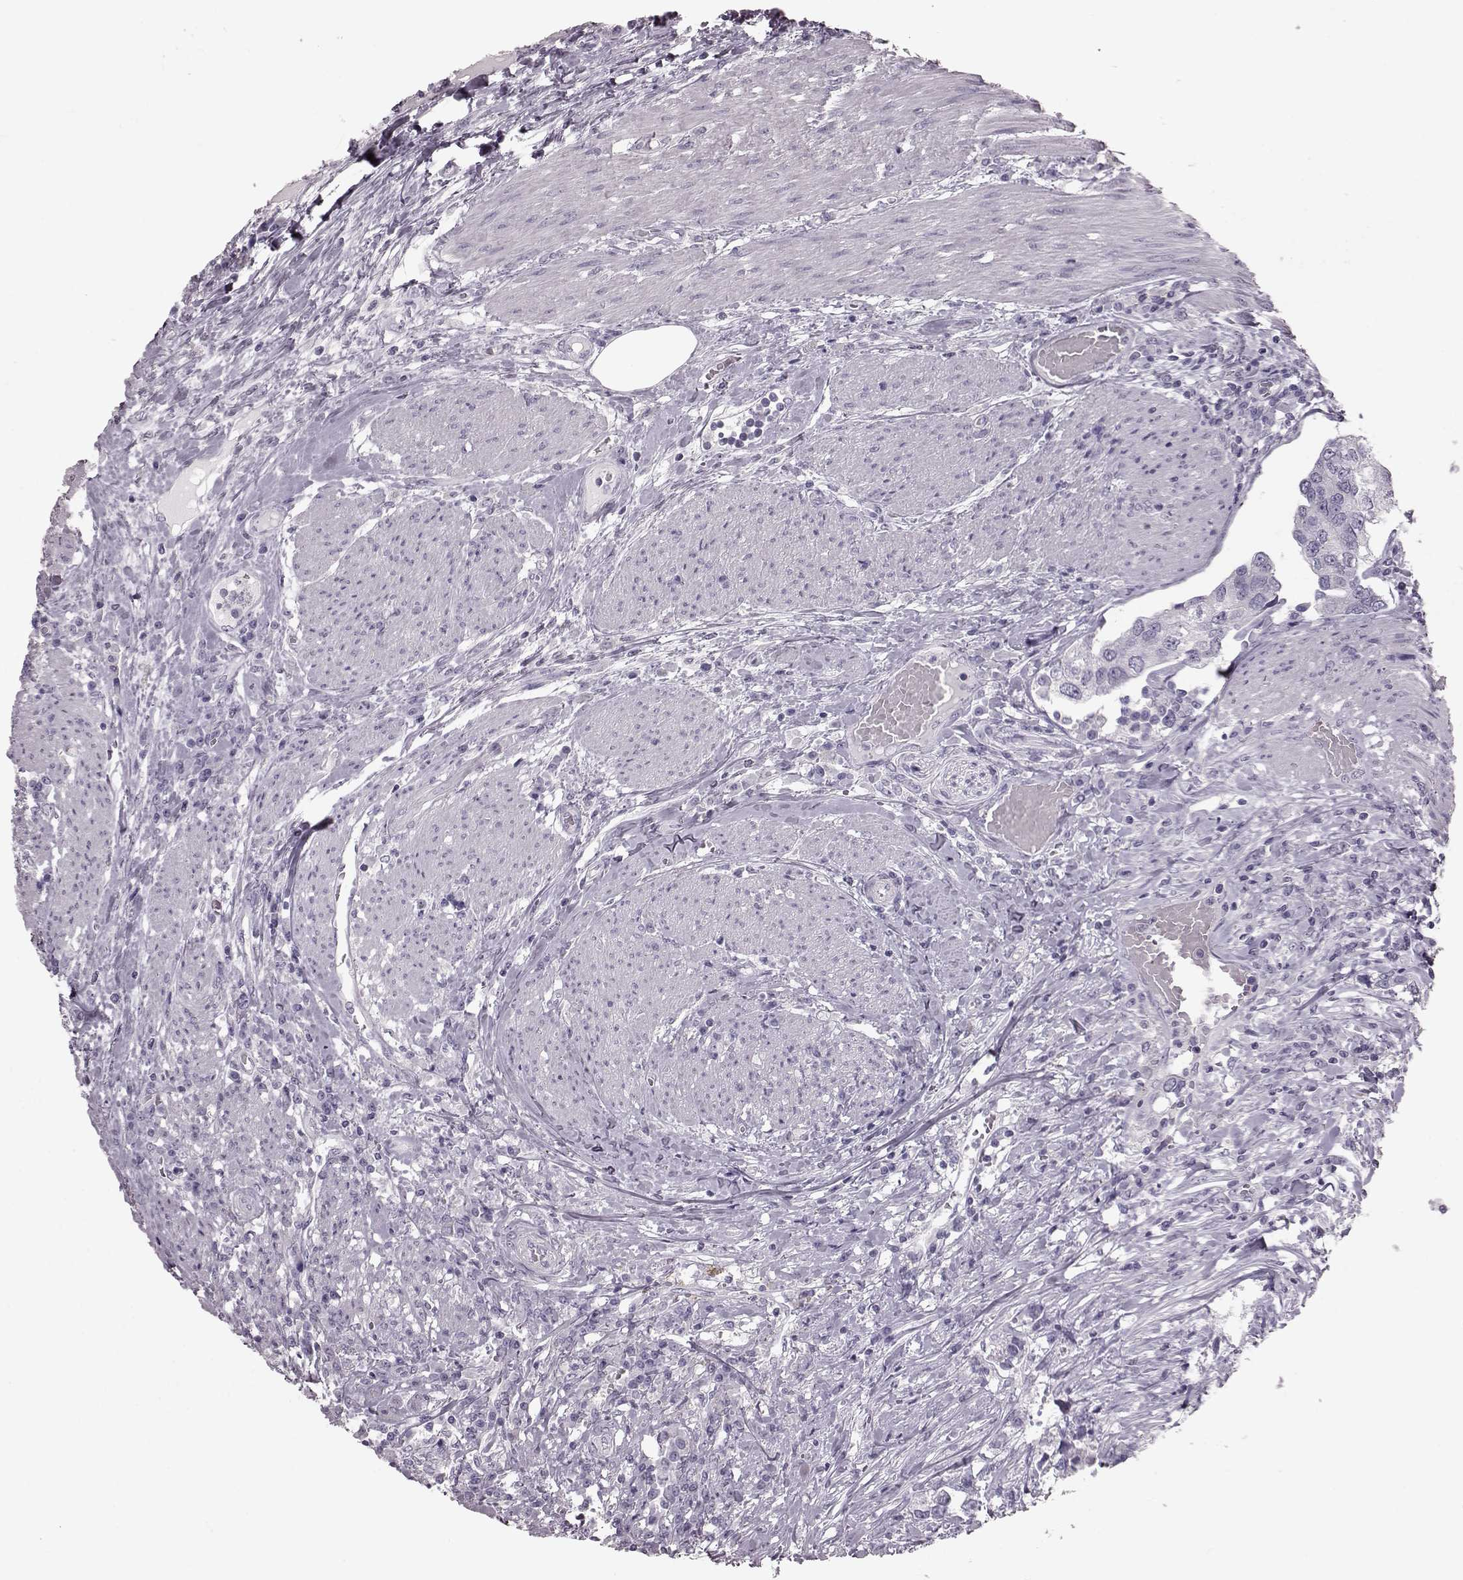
{"staining": {"intensity": "negative", "quantity": "none", "location": "none"}, "tissue": "urothelial cancer", "cell_type": "Tumor cells", "image_type": "cancer", "snomed": [{"axis": "morphology", "description": "Urothelial carcinoma, NOS"}, {"axis": "morphology", "description": "Urothelial carcinoma, High grade"}, {"axis": "topography", "description": "Urinary bladder"}], "caption": "Immunohistochemical staining of urothelial cancer displays no significant staining in tumor cells.", "gene": "CRYBA2", "patient": {"sex": "male", "age": 63}}